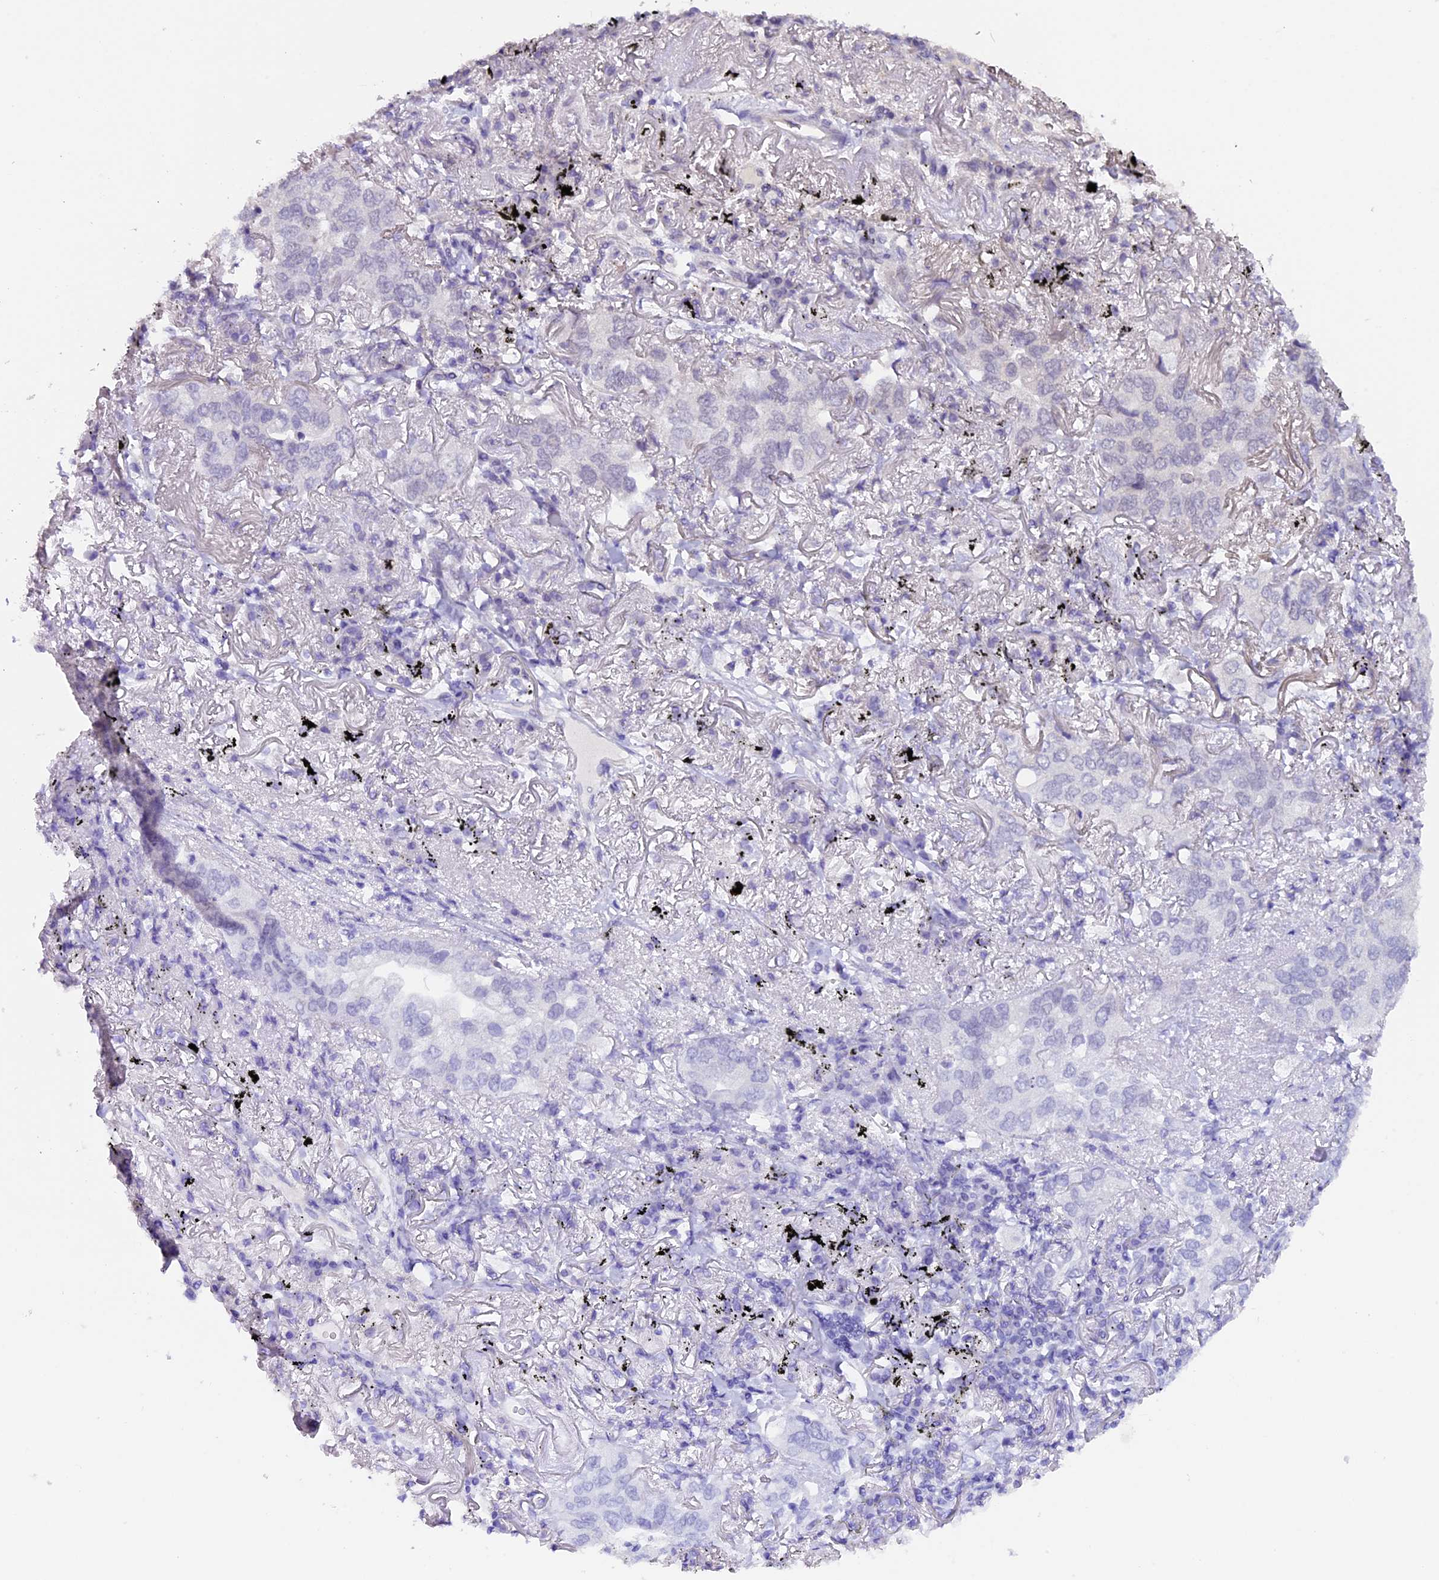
{"staining": {"intensity": "negative", "quantity": "none", "location": "none"}, "tissue": "lung cancer", "cell_type": "Tumor cells", "image_type": "cancer", "snomed": [{"axis": "morphology", "description": "Adenocarcinoma, NOS"}, {"axis": "topography", "description": "Lung"}], "caption": "Photomicrograph shows no significant protein expression in tumor cells of lung adenocarcinoma. (Immunohistochemistry (ihc), brightfield microscopy, high magnification).", "gene": "GNB5", "patient": {"sex": "male", "age": 65}}